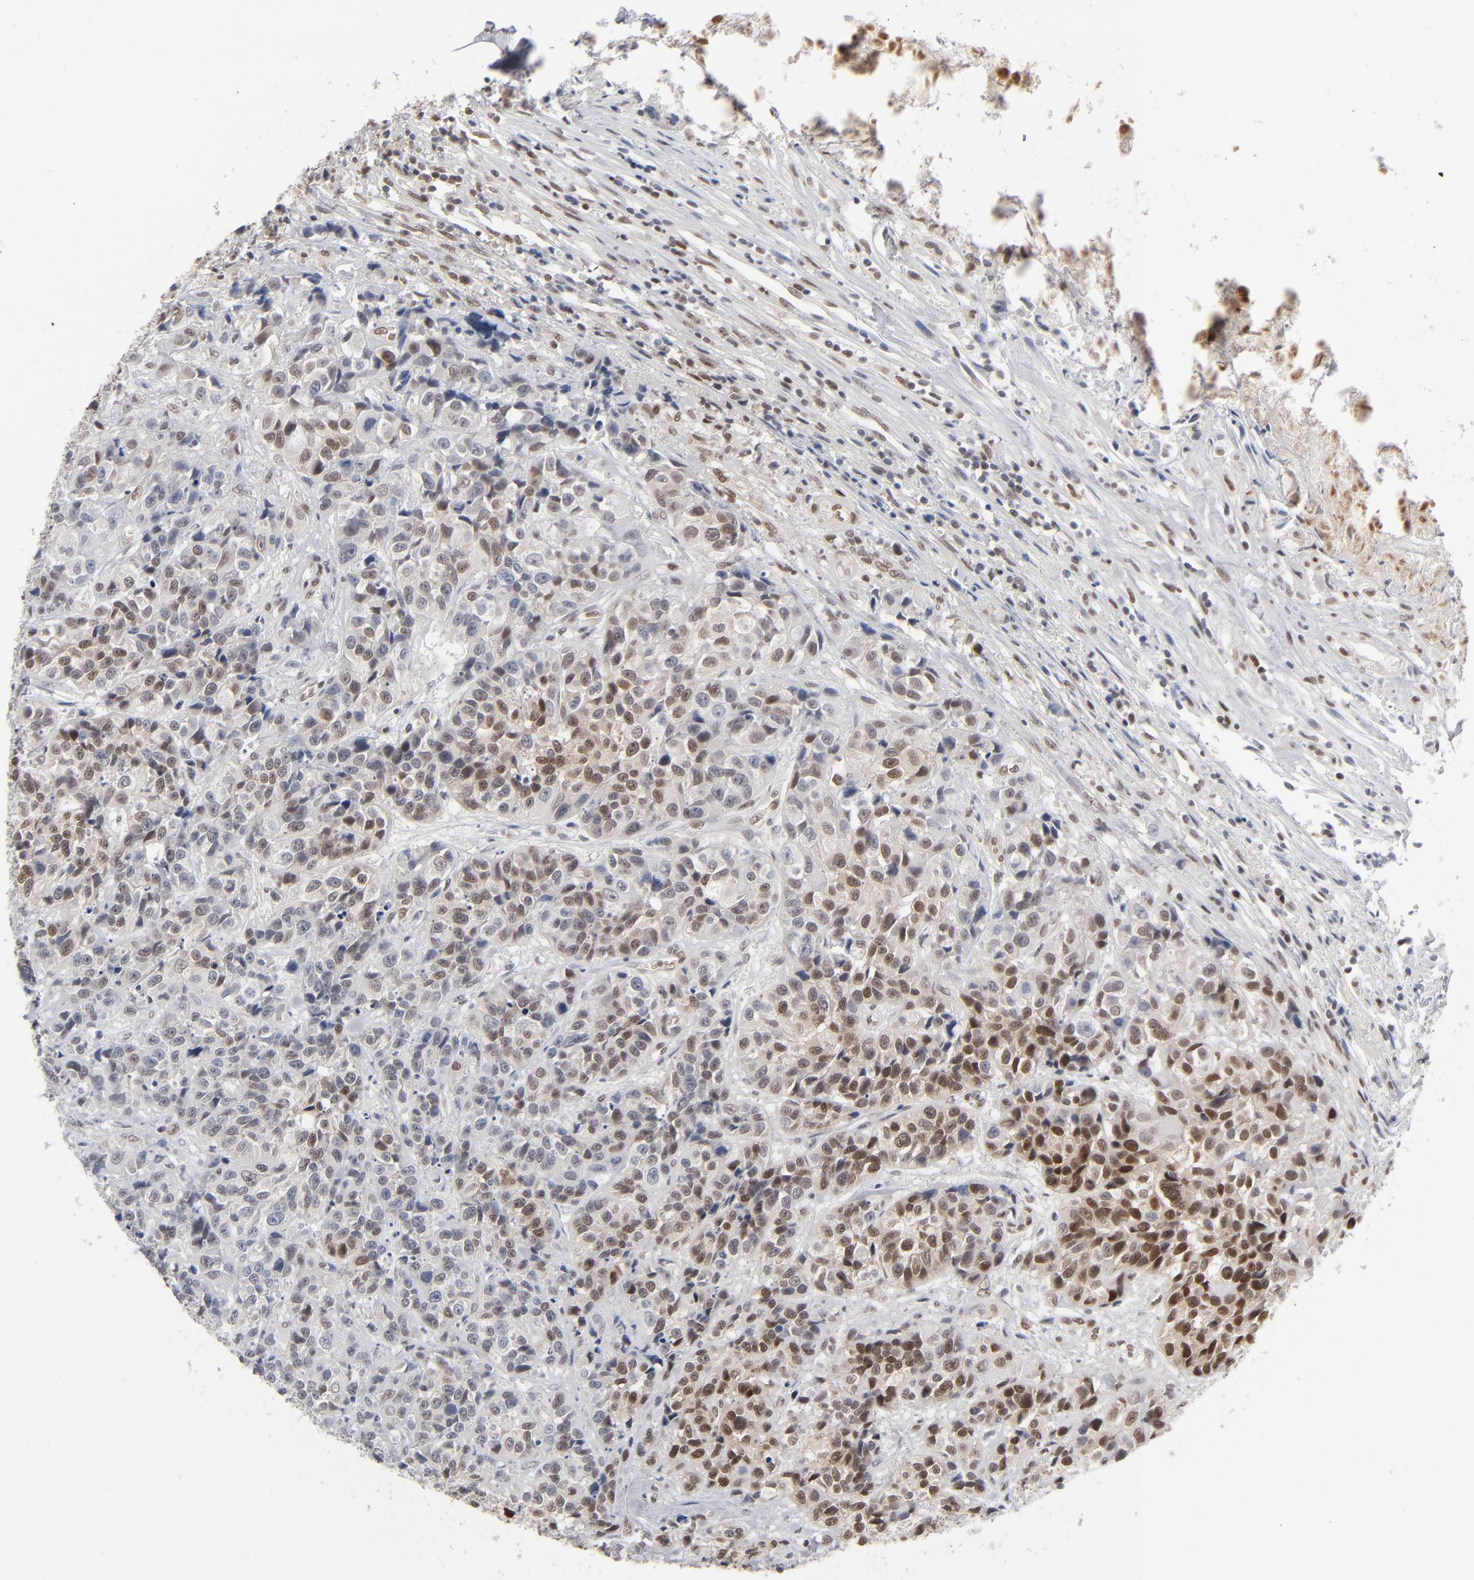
{"staining": {"intensity": "moderate", "quantity": ">75%", "location": "nuclear"}, "tissue": "urothelial cancer", "cell_type": "Tumor cells", "image_type": "cancer", "snomed": [{"axis": "morphology", "description": "Urothelial carcinoma, High grade"}, {"axis": "topography", "description": "Urinary bladder"}], "caption": "Immunohistochemistry (IHC) image of neoplastic tissue: human high-grade urothelial carcinoma stained using immunohistochemistry (IHC) demonstrates medium levels of moderate protein expression localized specifically in the nuclear of tumor cells, appearing as a nuclear brown color.", "gene": "IRF9", "patient": {"sex": "female", "age": 81}}